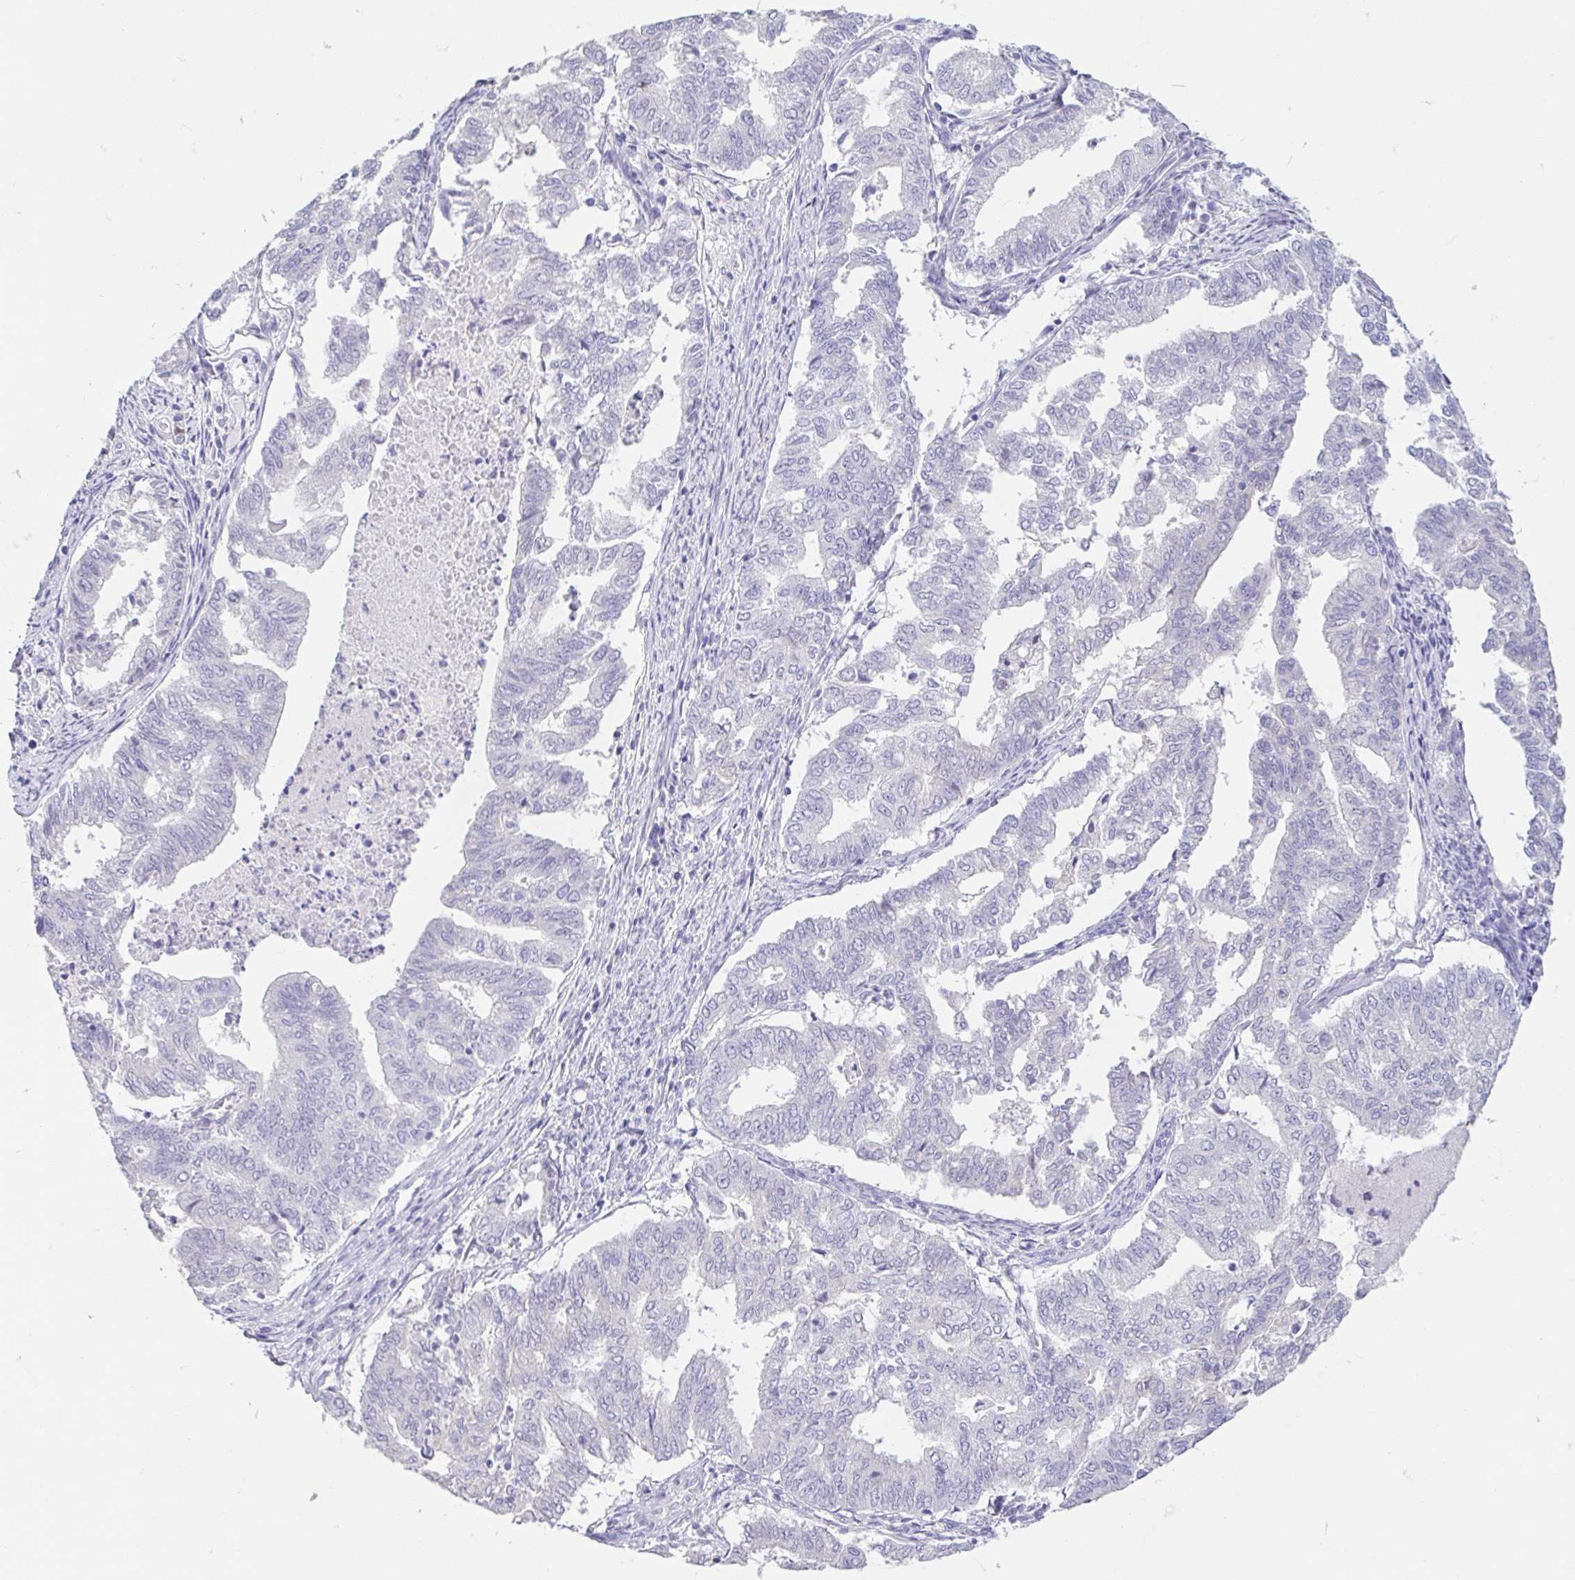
{"staining": {"intensity": "negative", "quantity": "none", "location": "none"}, "tissue": "endometrial cancer", "cell_type": "Tumor cells", "image_type": "cancer", "snomed": [{"axis": "morphology", "description": "Adenocarcinoma, NOS"}, {"axis": "topography", "description": "Endometrium"}], "caption": "The micrograph demonstrates no significant positivity in tumor cells of endometrial cancer (adenocarcinoma).", "gene": "FABP3", "patient": {"sex": "female", "age": 79}}